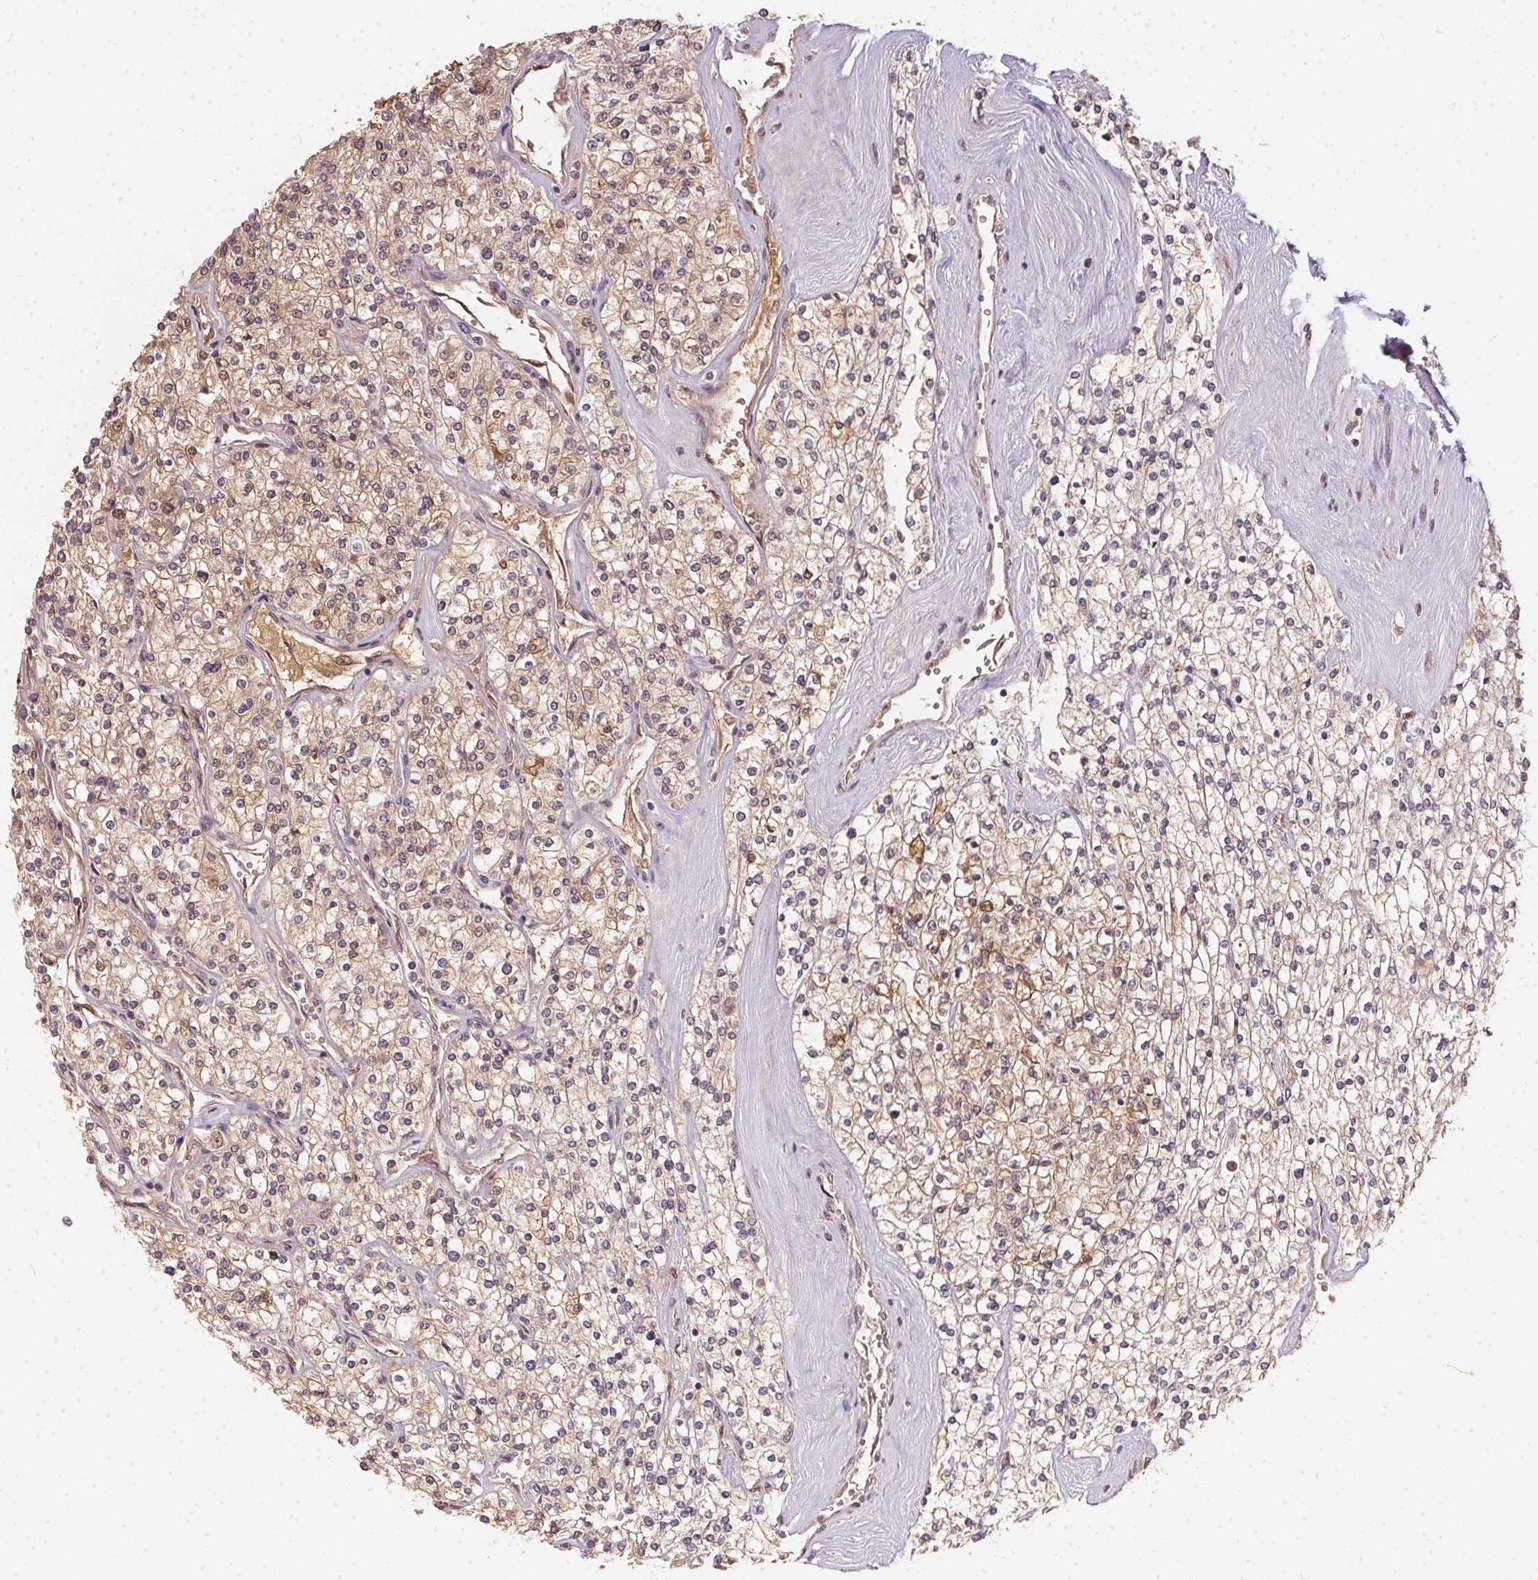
{"staining": {"intensity": "weak", "quantity": ">75%", "location": "cytoplasmic/membranous"}, "tissue": "renal cancer", "cell_type": "Tumor cells", "image_type": "cancer", "snomed": [{"axis": "morphology", "description": "Adenocarcinoma, NOS"}, {"axis": "topography", "description": "Kidney"}], "caption": "DAB (3,3'-diaminobenzidine) immunohistochemical staining of human renal cancer (adenocarcinoma) displays weak cytoplasmic/membranous protein expression in about >75% of tumor cells.", "gene": "BLMH", "patient": {"sex": "male", "age": 80}}